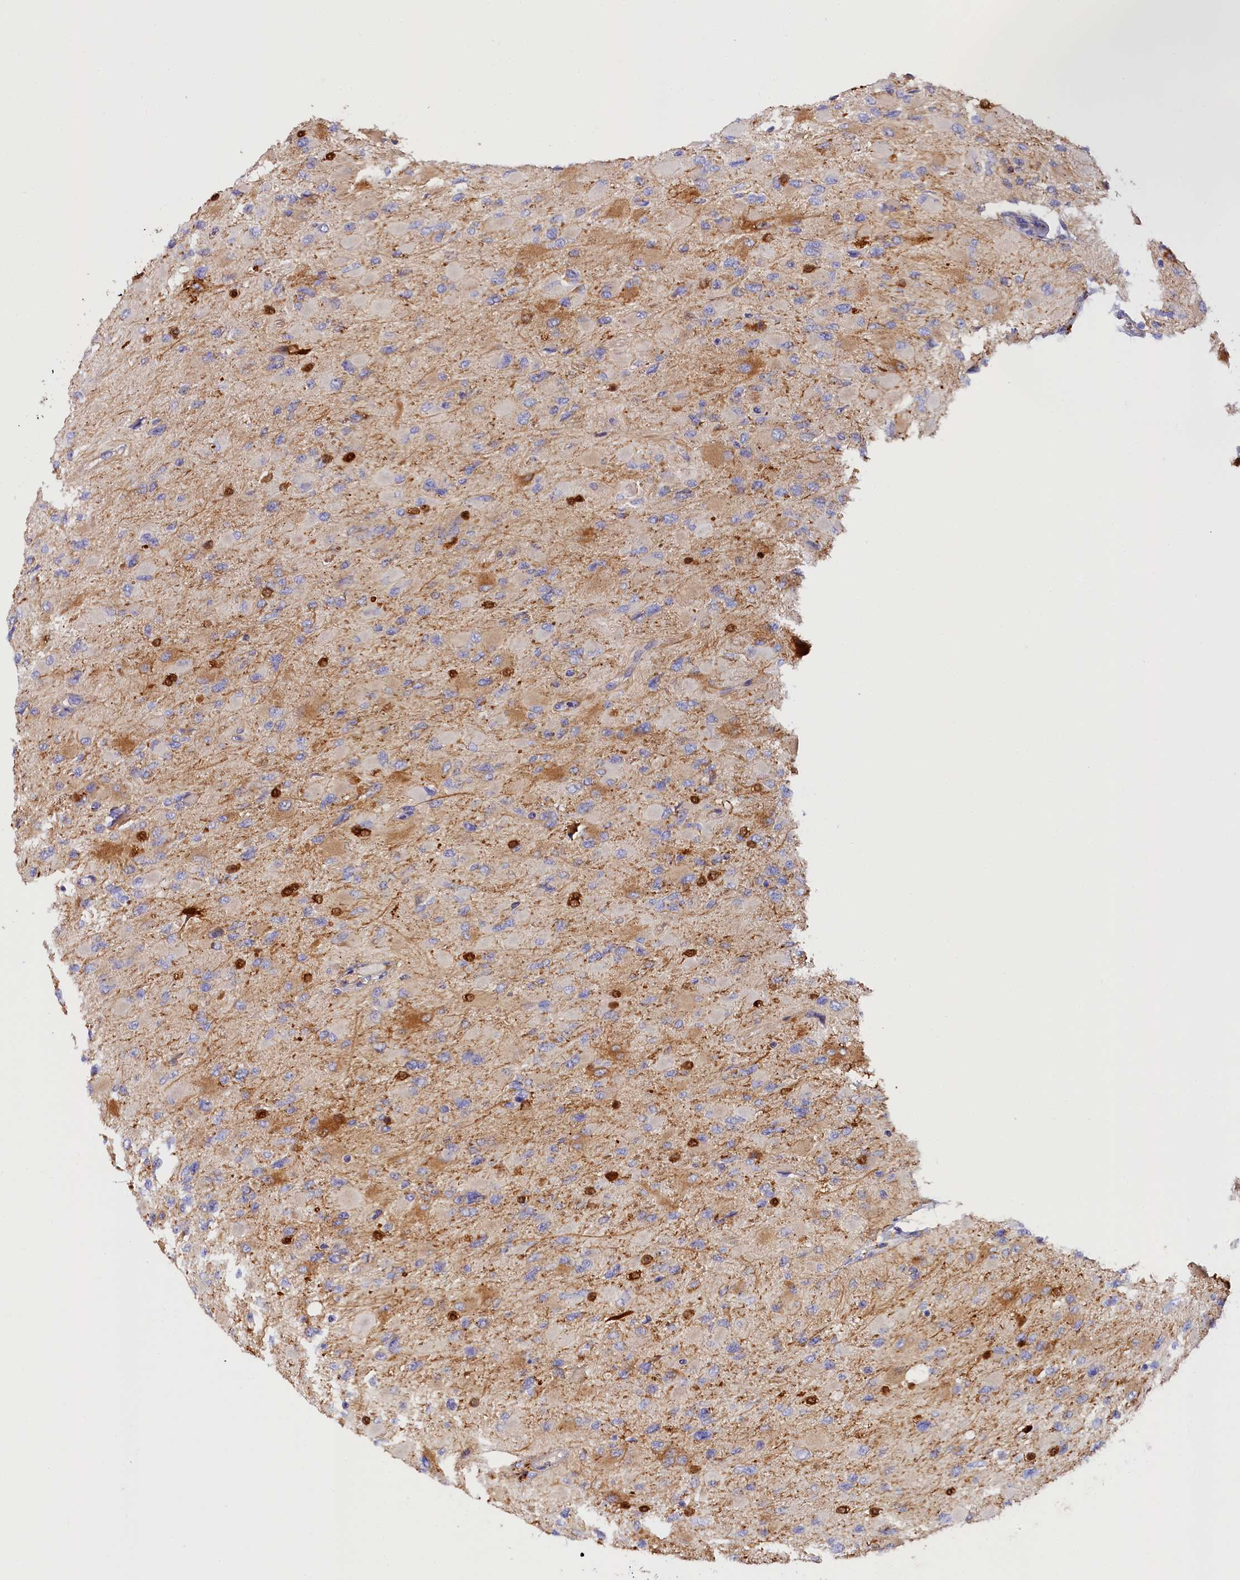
{"staining": {"intensity": "moderate", "quantity": "<25%", "location": "cytoplasmic/membranous"}, "tissue": "glioma", "cell_type": "Tumor cells", "image_type": "cancer", "snomed": [{"axis": "morphology", "description": "Glioma, malignant, High grade"}, {"axis": "topography", "description": "Cerebral cortex"}], "caption": "High-power microscopy captured an immunohistochemistry micrograph of high-grade glioma (malignant), revealing moderate cytoplasmic/membranous positivity in approximately <25% of tumor cells. The protein is stained brown, and the nuclei are stained in blue (DAB (3,3'-diaminobenzidine) IHC with brightfield microscopy, high magnification).", "gene": "KATNB1", "patient": {"sex": "female", "age": 36}}